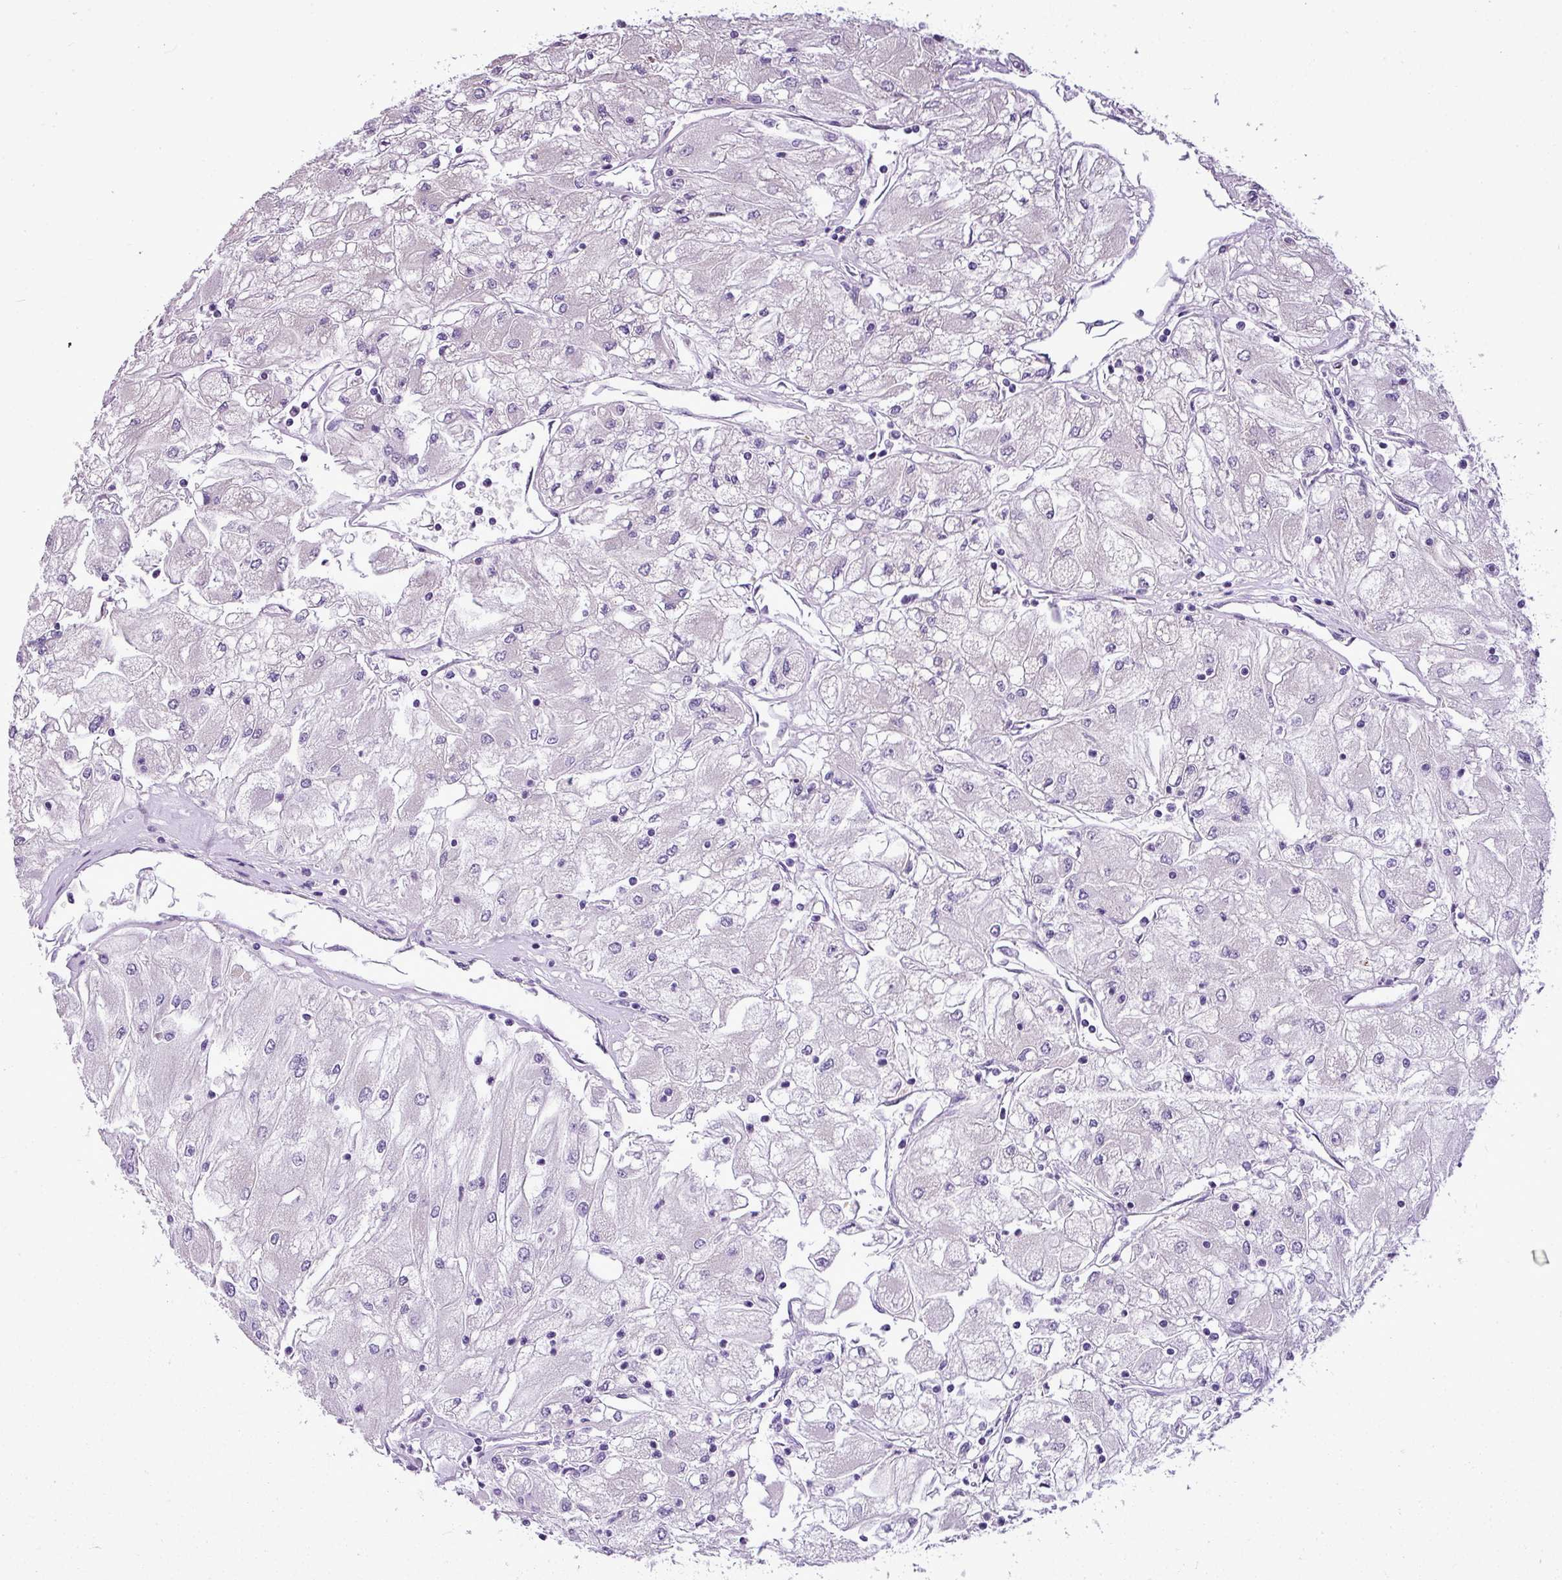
{"staining": {"intensity": "negative", "quantity": "none", "location": "none"}, "tissue": "renal cancer", "cell_type": "Tumor cells", "image_type": "cancer", "snomed": [{"axis": "morphology", "description": "Adenocarcinoma, NOS"}, {"axis": "topography", "description": "Kidney"}], "caption": "Renal cancer (adenocarcinoma) was stained to show a protein in brown. There is no significant staining in tumor cells.", "gene": "IL17A", "patient": {"sex": "male", "age": 80}}